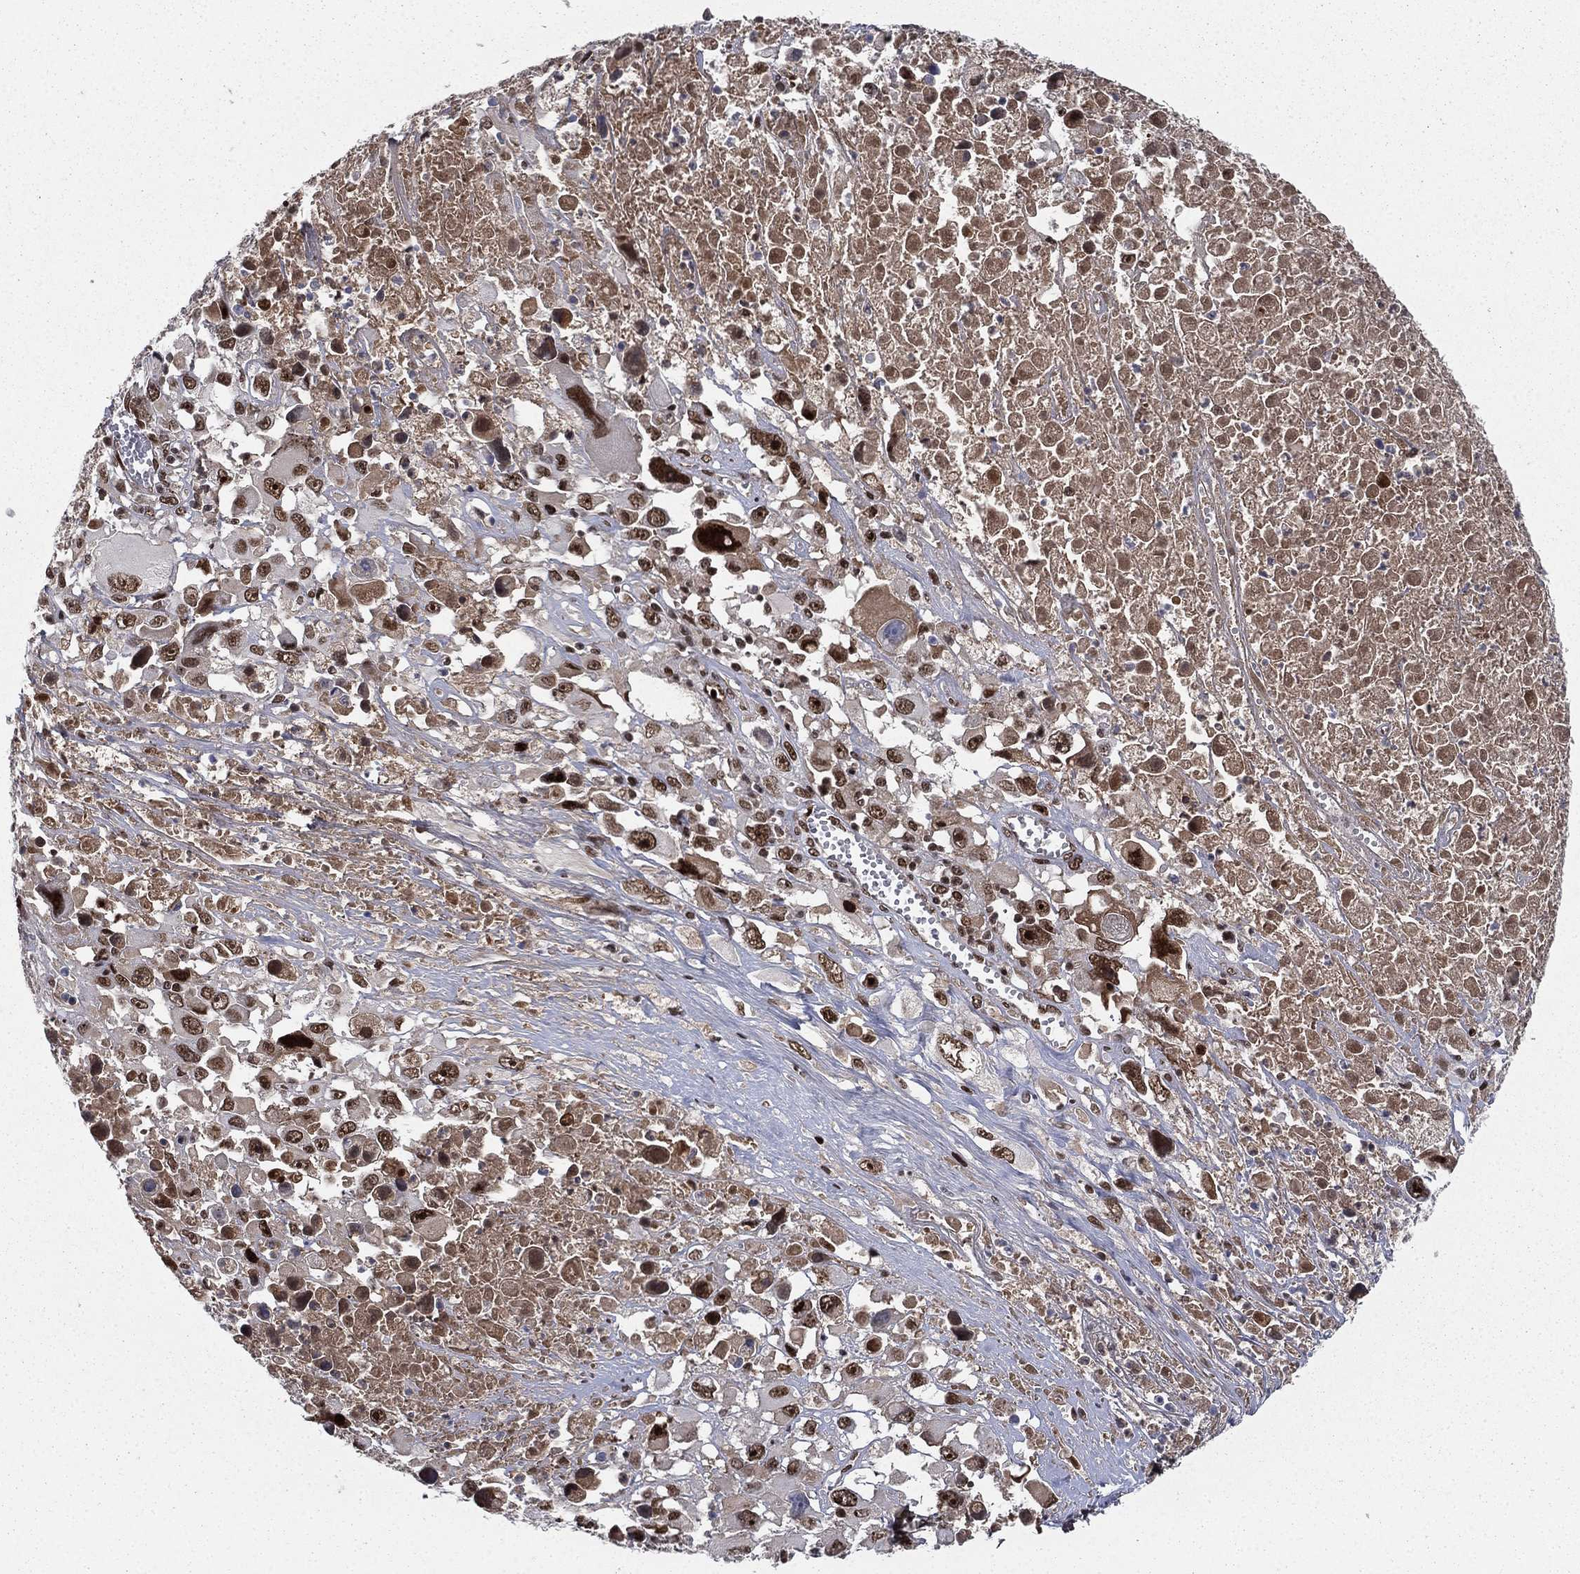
{"staining": {"intensity": "strong", "quantity": ">75%", "location": "nuclear"}, "tissue": "melanoma", "cell_type": "Tumor cells", "image_type": "cancer", "snomed": [{"axis": "morphology", "description": "Malignant melanoma, Metastatic site"}, {"axis": "topography", "description": "Soft tissue"}], "caption": "Melanoma stained with a brown dye displays strong nuclear positive staining in approximately >75% of tumor cells.", "gene": "RTF1", "patient": {"sex": "male", "age": 50}}